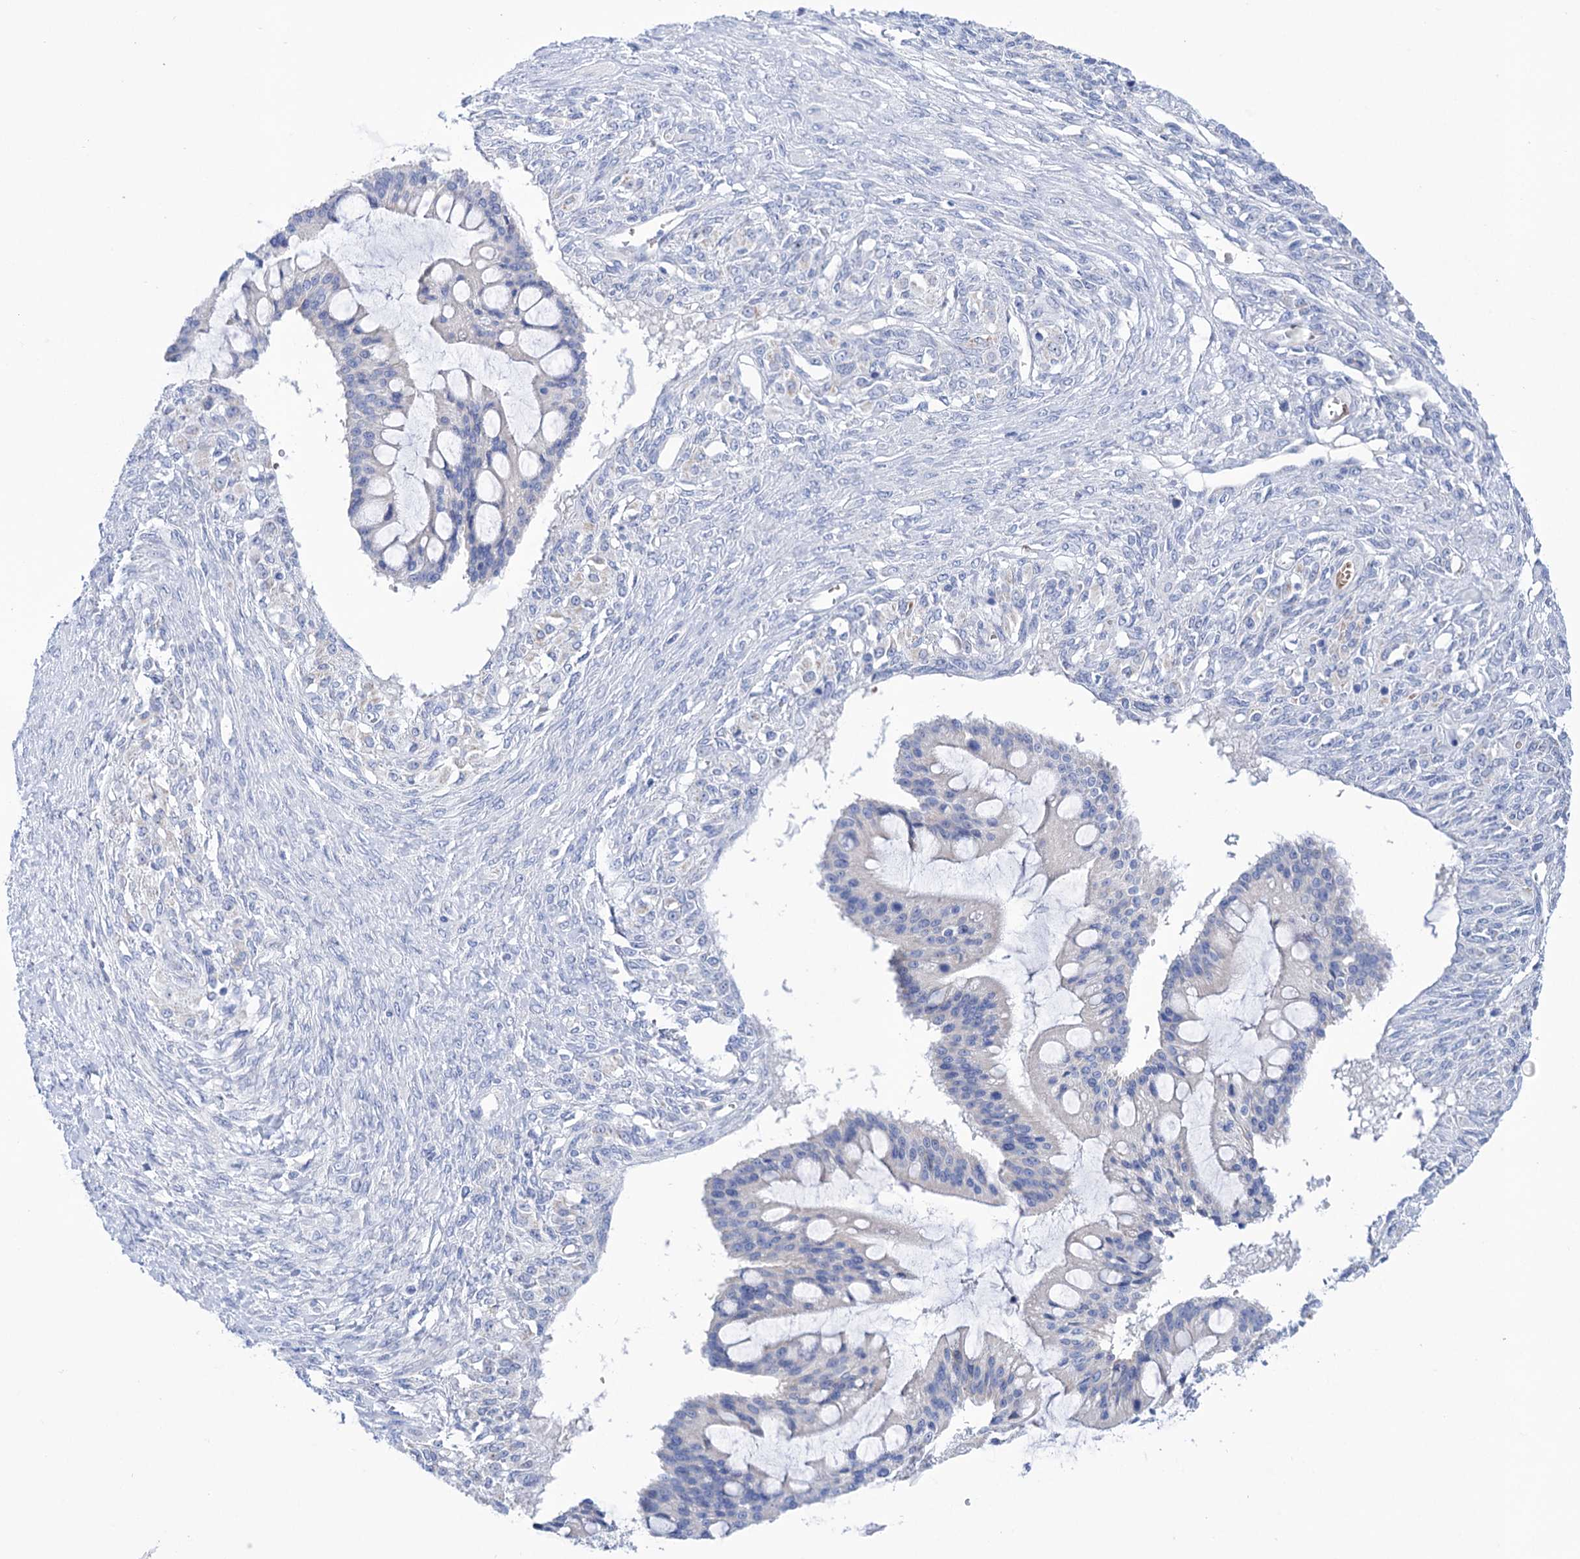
{"staining": {"intensity": "negative", "quantity": "none", "location": "none"}, "tissue": "ovarian cancer", "cell_type": "Tumor cells", "image_type": "cancer", "snomed": [{"axis": "morphology", "description": "Cystadenocarcinoma, mucinous, NOS"}, {"axis": "topography", "description": "Ovary"}], "caption": "Immunohistochemistry (IHC) histopathology image of human ovarian cancer (mucinous cystadenocarcinoma) stained for a protein (brown), which shows no staining in tumor cells.", "gene": "YARS2", "patient": {"sex": "female", "age": 73}}